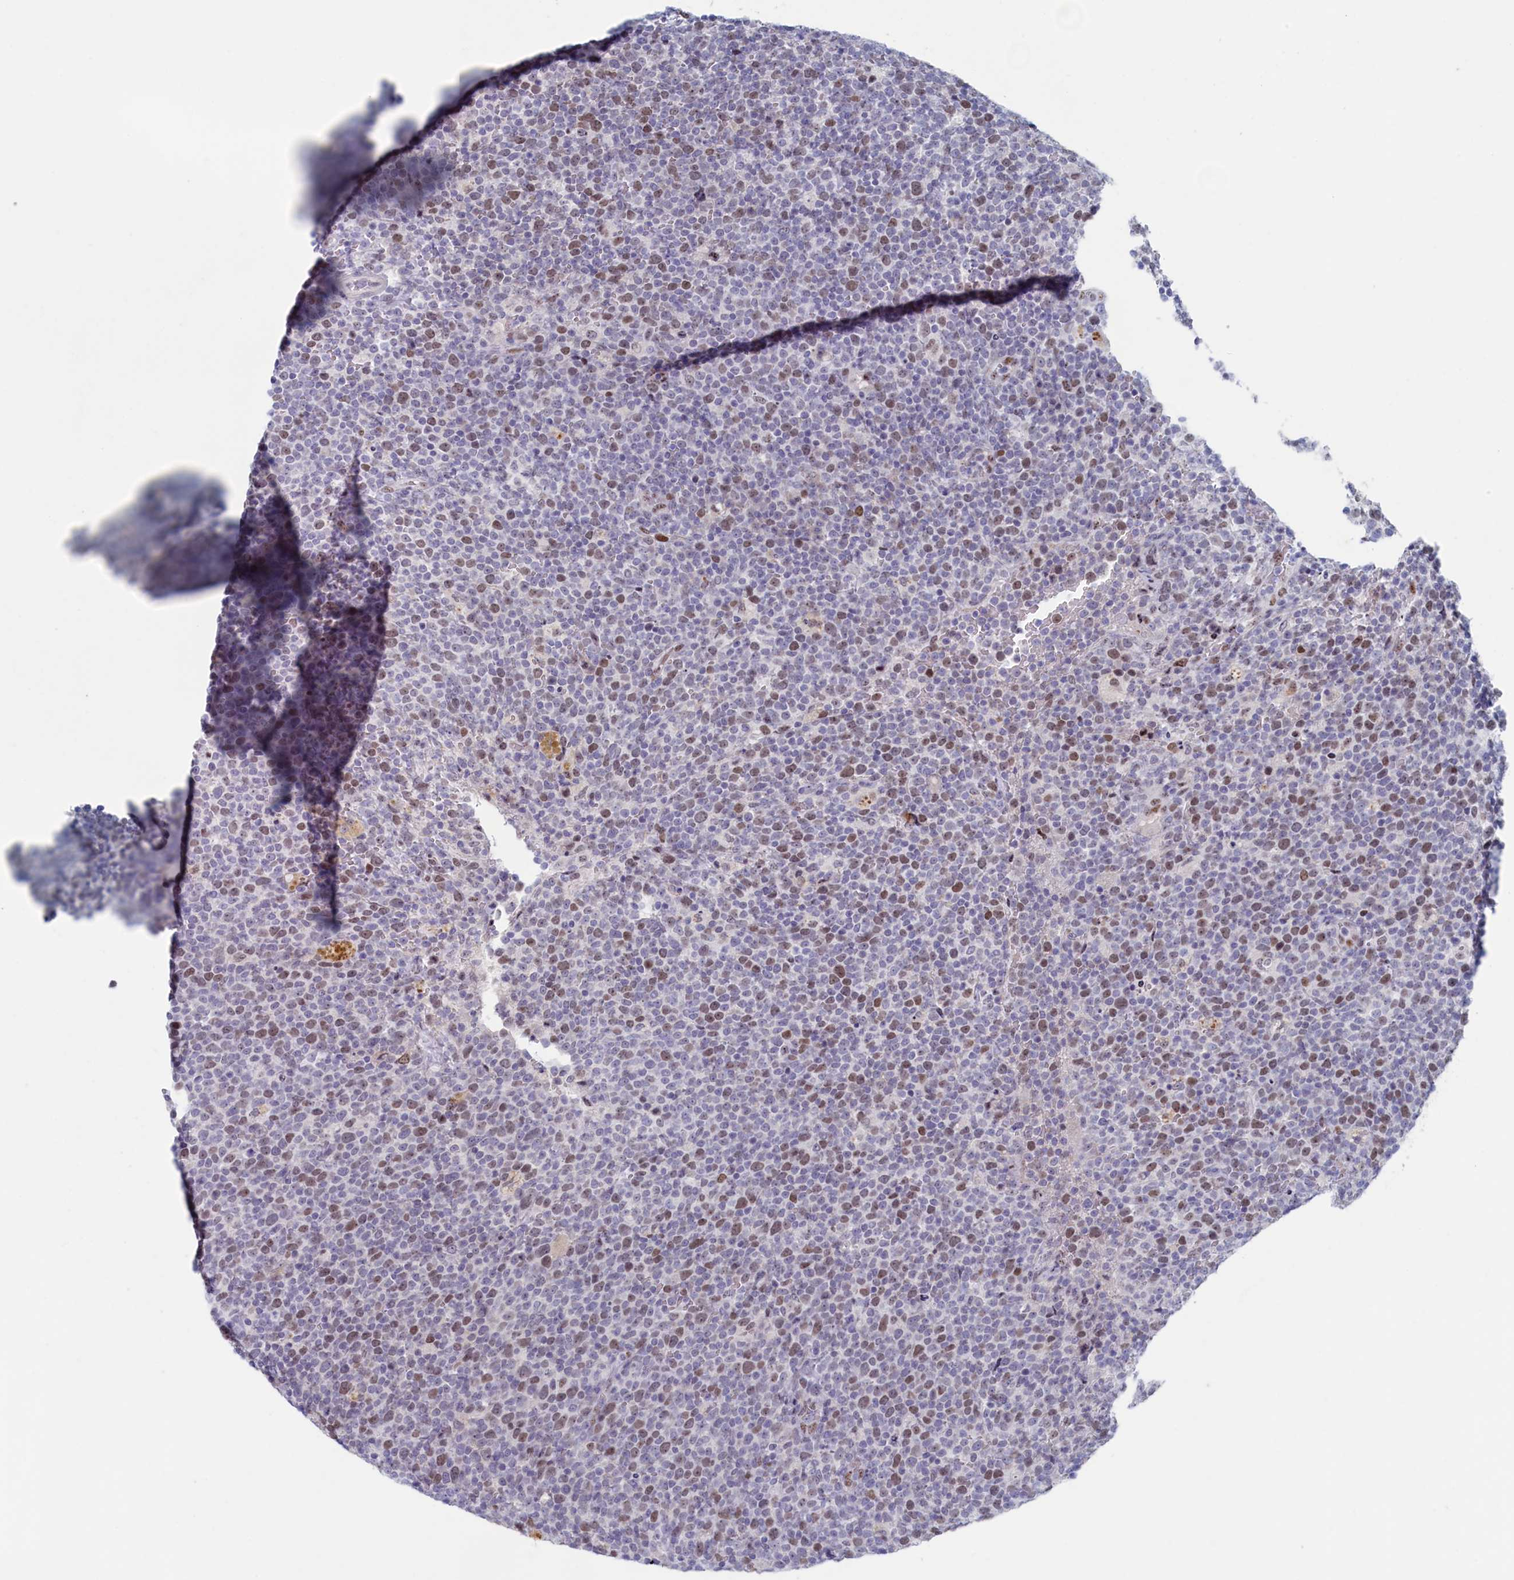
{"staining": {"intensity": "moderate", "quantity": "25%-75%", "location": "nuclear"}, "tissue": "lymphoma", "cell_type": "Tumor cells", "image_type": "cancer", "snomed": [{"axis": "morphology", "description": "Malignant lymphoma, non-Hodgkin's type, High grade"}, {"axis": "topography", "description": "Lymph node"}], "caption": "This is an image of immunohistochemistry (IHC) staining of high-grade malignant lymphoma, non-Hodgkin's type, which shows moderate expression in the nuclear of tumor cells.", "gene": "WDR76", "patient": {"sex": "male", "age": 61}}